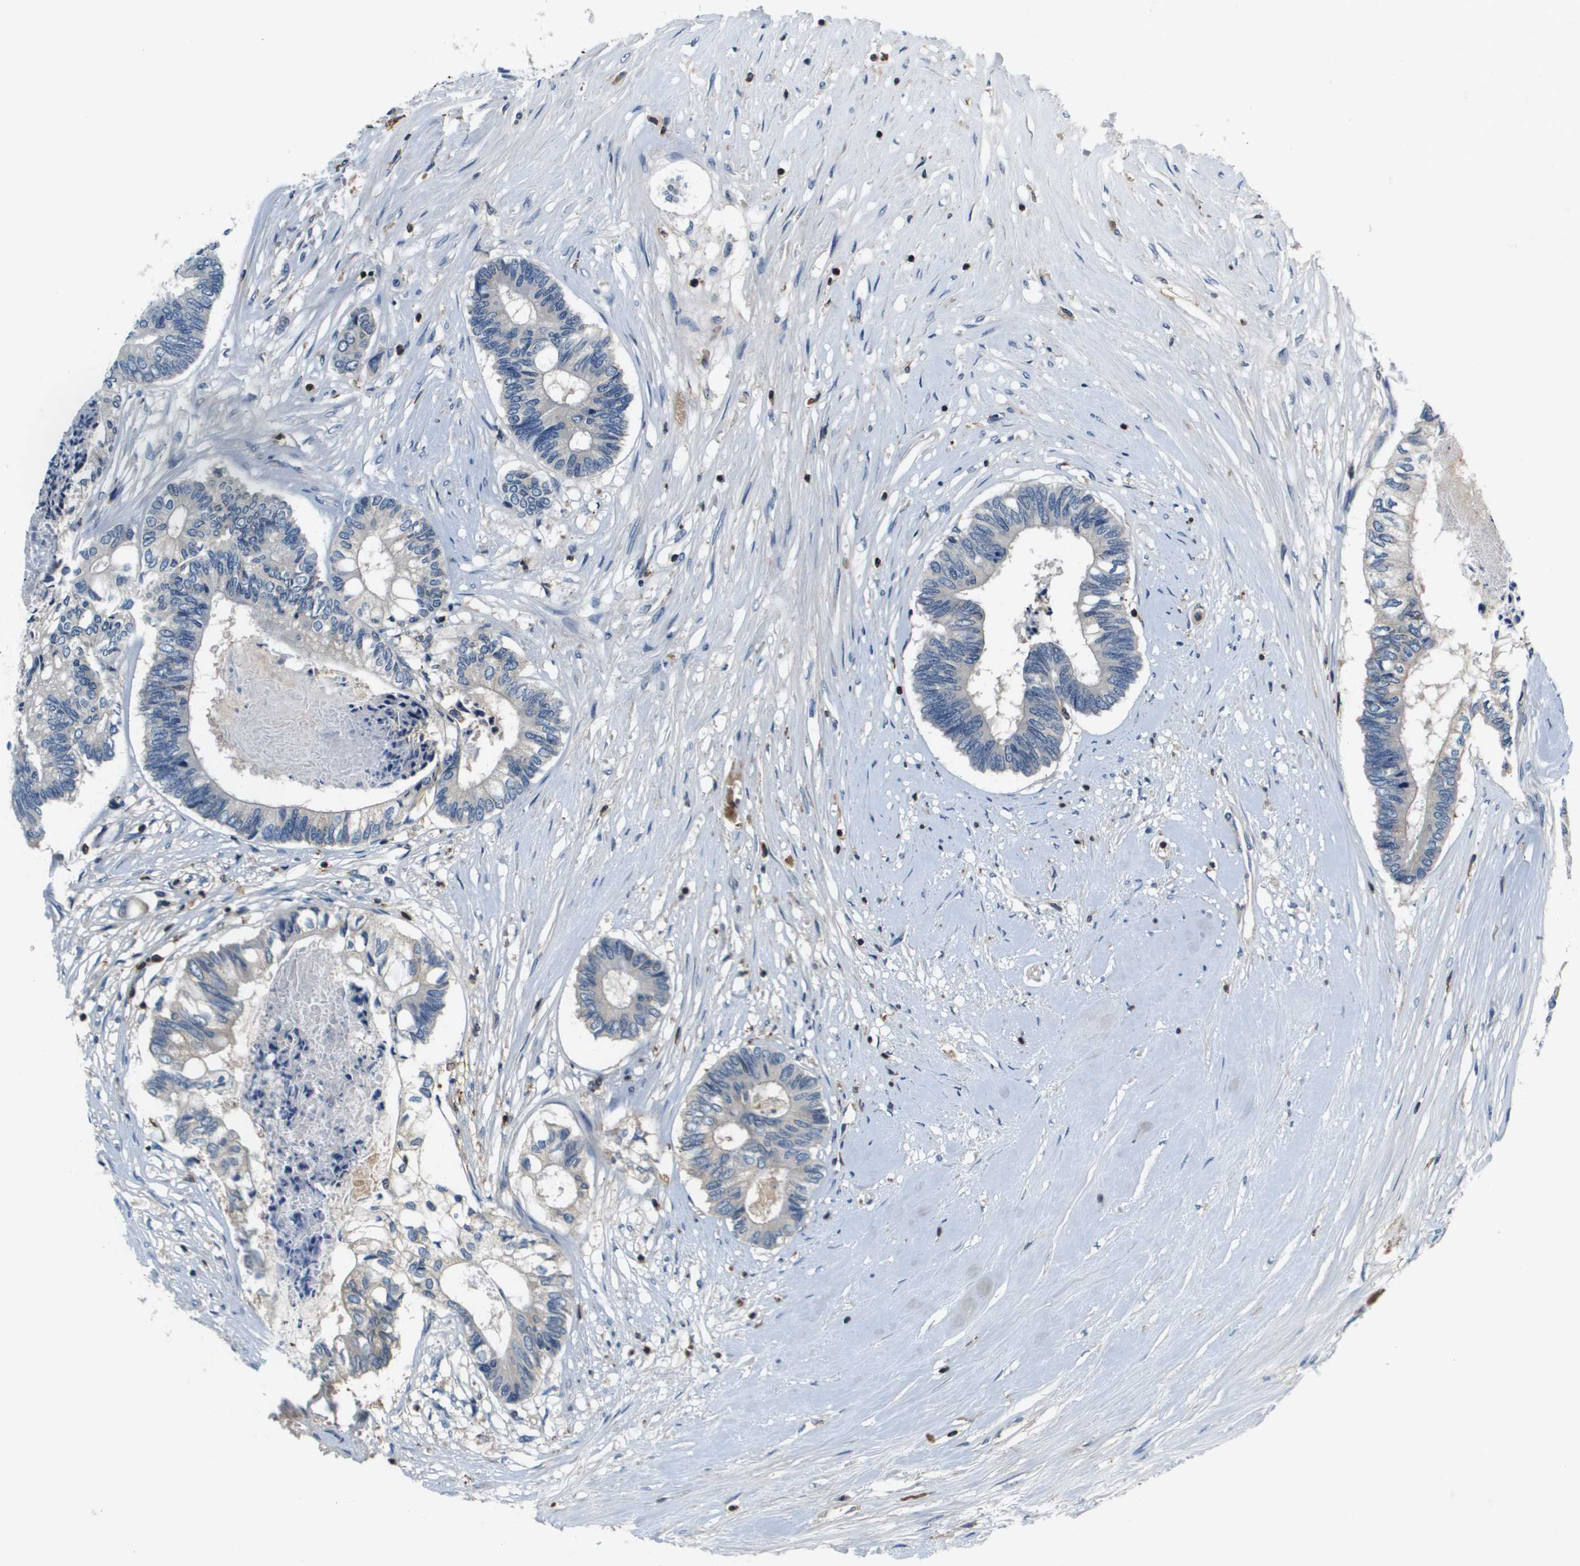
{"staining": {"intensity": "negative", "quantity": "none", "location": "none"}, "tissue": "colorectal cancer", "cell_type": "Tumor cells", "image_type": "cancer", "snomed": [{"axis": "morphology", "description": "Adenocarcinoma, NOS"}, {"axis": "topography", "description": "Rectum"}], "caption": "This is a histopathology image of immunohistochemistry staining of colorectal adenocarcinoma, which shows no staining in tumor cells. (IHC, brightfield microscopy, high magnification).", "gene": "KCNQ5", "patient": {"sex": "male", "age": 63}}